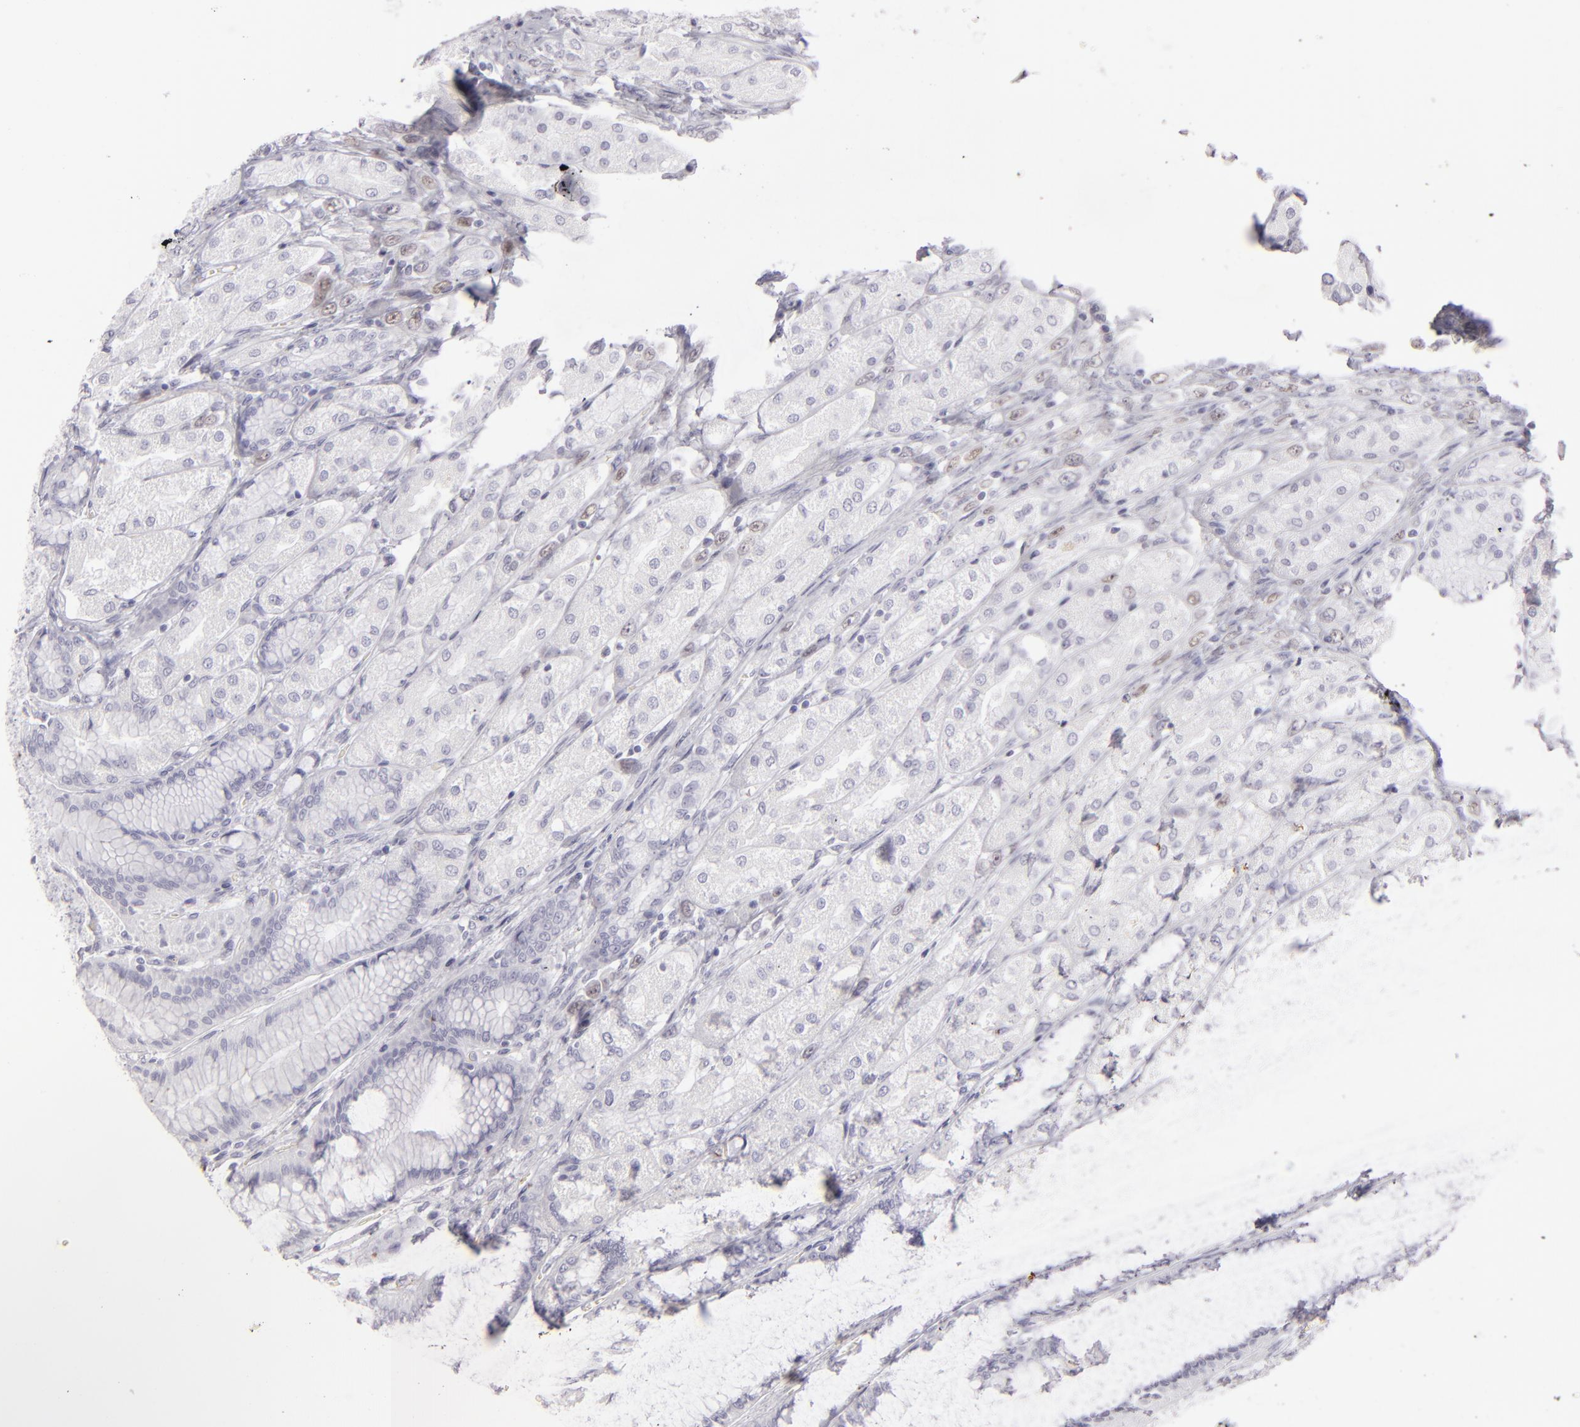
{"staining": {"intensity": "negative", "quantity": "none", "location": "none"}, "tissue": "stomach", "cell_type": "Glandular cells", "image_type": "normal", "snomed": [{"axis": "morphology", "description": "Normal tissue, NOS"}, {"axis": "morphology", "description": "Adenocarcinoma, NOS"}, {"axis": "topography", "description": "Stomach"}, {"axis": "topography", "description": "Stomach, lower"}], "caption": "Histopathology image shows no significant protein staining in glandular cells of unremarkable stomach. Nuclei are stained in blue.", "gene": "CDX2", "patient": {"sex": "female", "age": 65}}